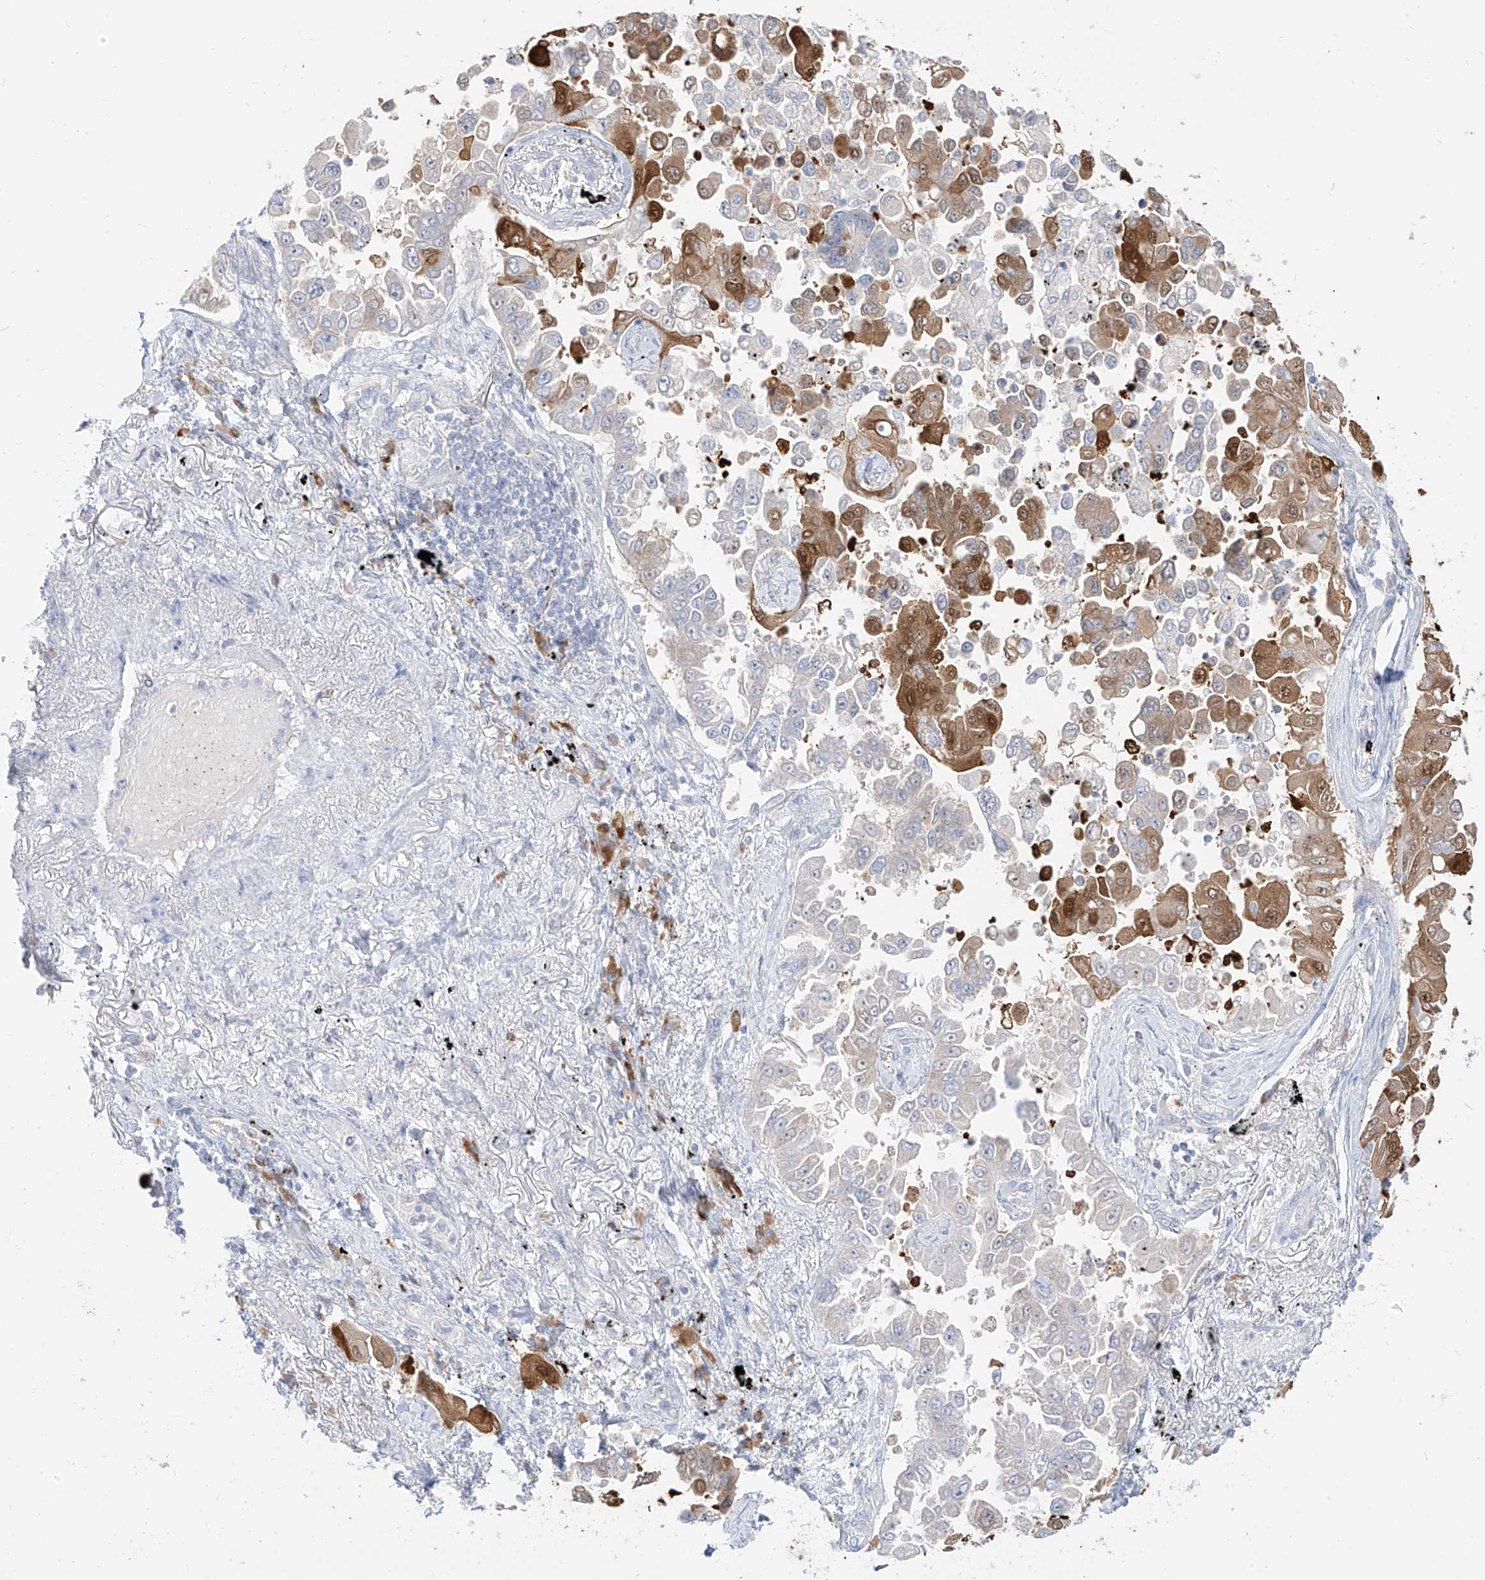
{"staining": {"intensity": "moderate", "quantity": "<25%", "location": "cytoplasmic/membranous,nuclear"}, "tissue": "lung cancer", "cell_type": "Tumor cells", "image_type": "cancer", "snomed": [{"axis": "morphology", "description": "Adenocarcinoma, NOS"}, {"axis": "topography", "description": "Lung"}], "caption": "Protein staining of lung adenocarcinoma tissue shows moderate cytoplasmic/membranous and nuclear positivity in about <25% of tumor cells. The staining was performed using DAB to visualize the protein expression in brown, while the nuclei were stained in blue with hematoxylin (Magnification: 20x).", "gene": "SYTL3", "patient": {"sex": "female", "age": 67}}